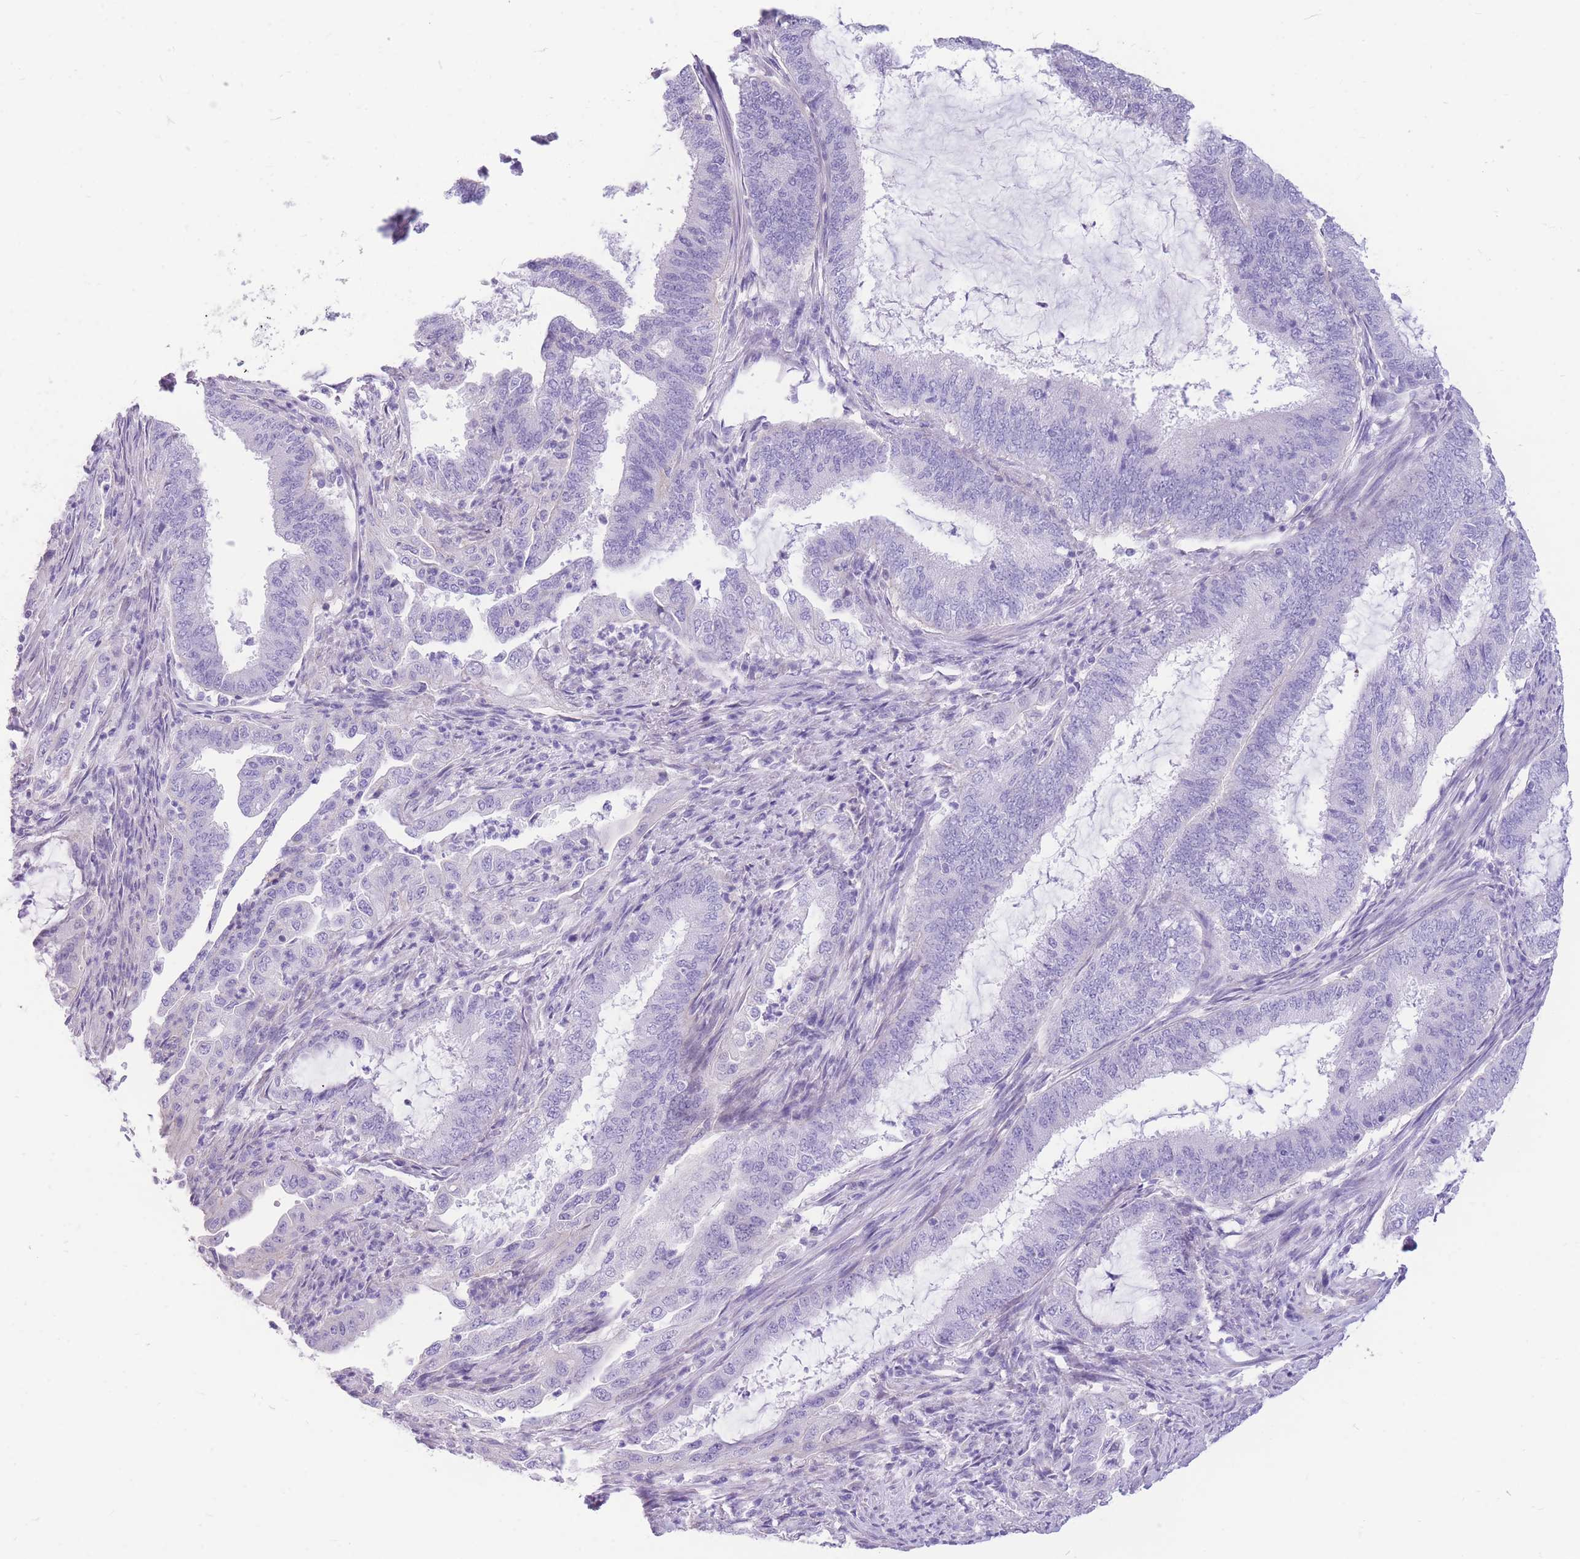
{"staining": {"intensity": "negative", "quantity": "none", "location": "none"}, "tissue": "endometrial cancer", "cell_type": "Tumor cells", "image_type": "cancer", "snomed": [{"axis": "morphology", "description": "Adenocarcinoma, NOS"}, {"axis": "topography", "description": "Endometrium"}], "caption": "DAB (3,3'-diaminobenzidine) immunohistochemical staining of endometrial adenocarcinoma exhibits no significant positivity in tumor cells.", "gene": "ZNF311", "patient": {"sex": "female", "age": 51}}